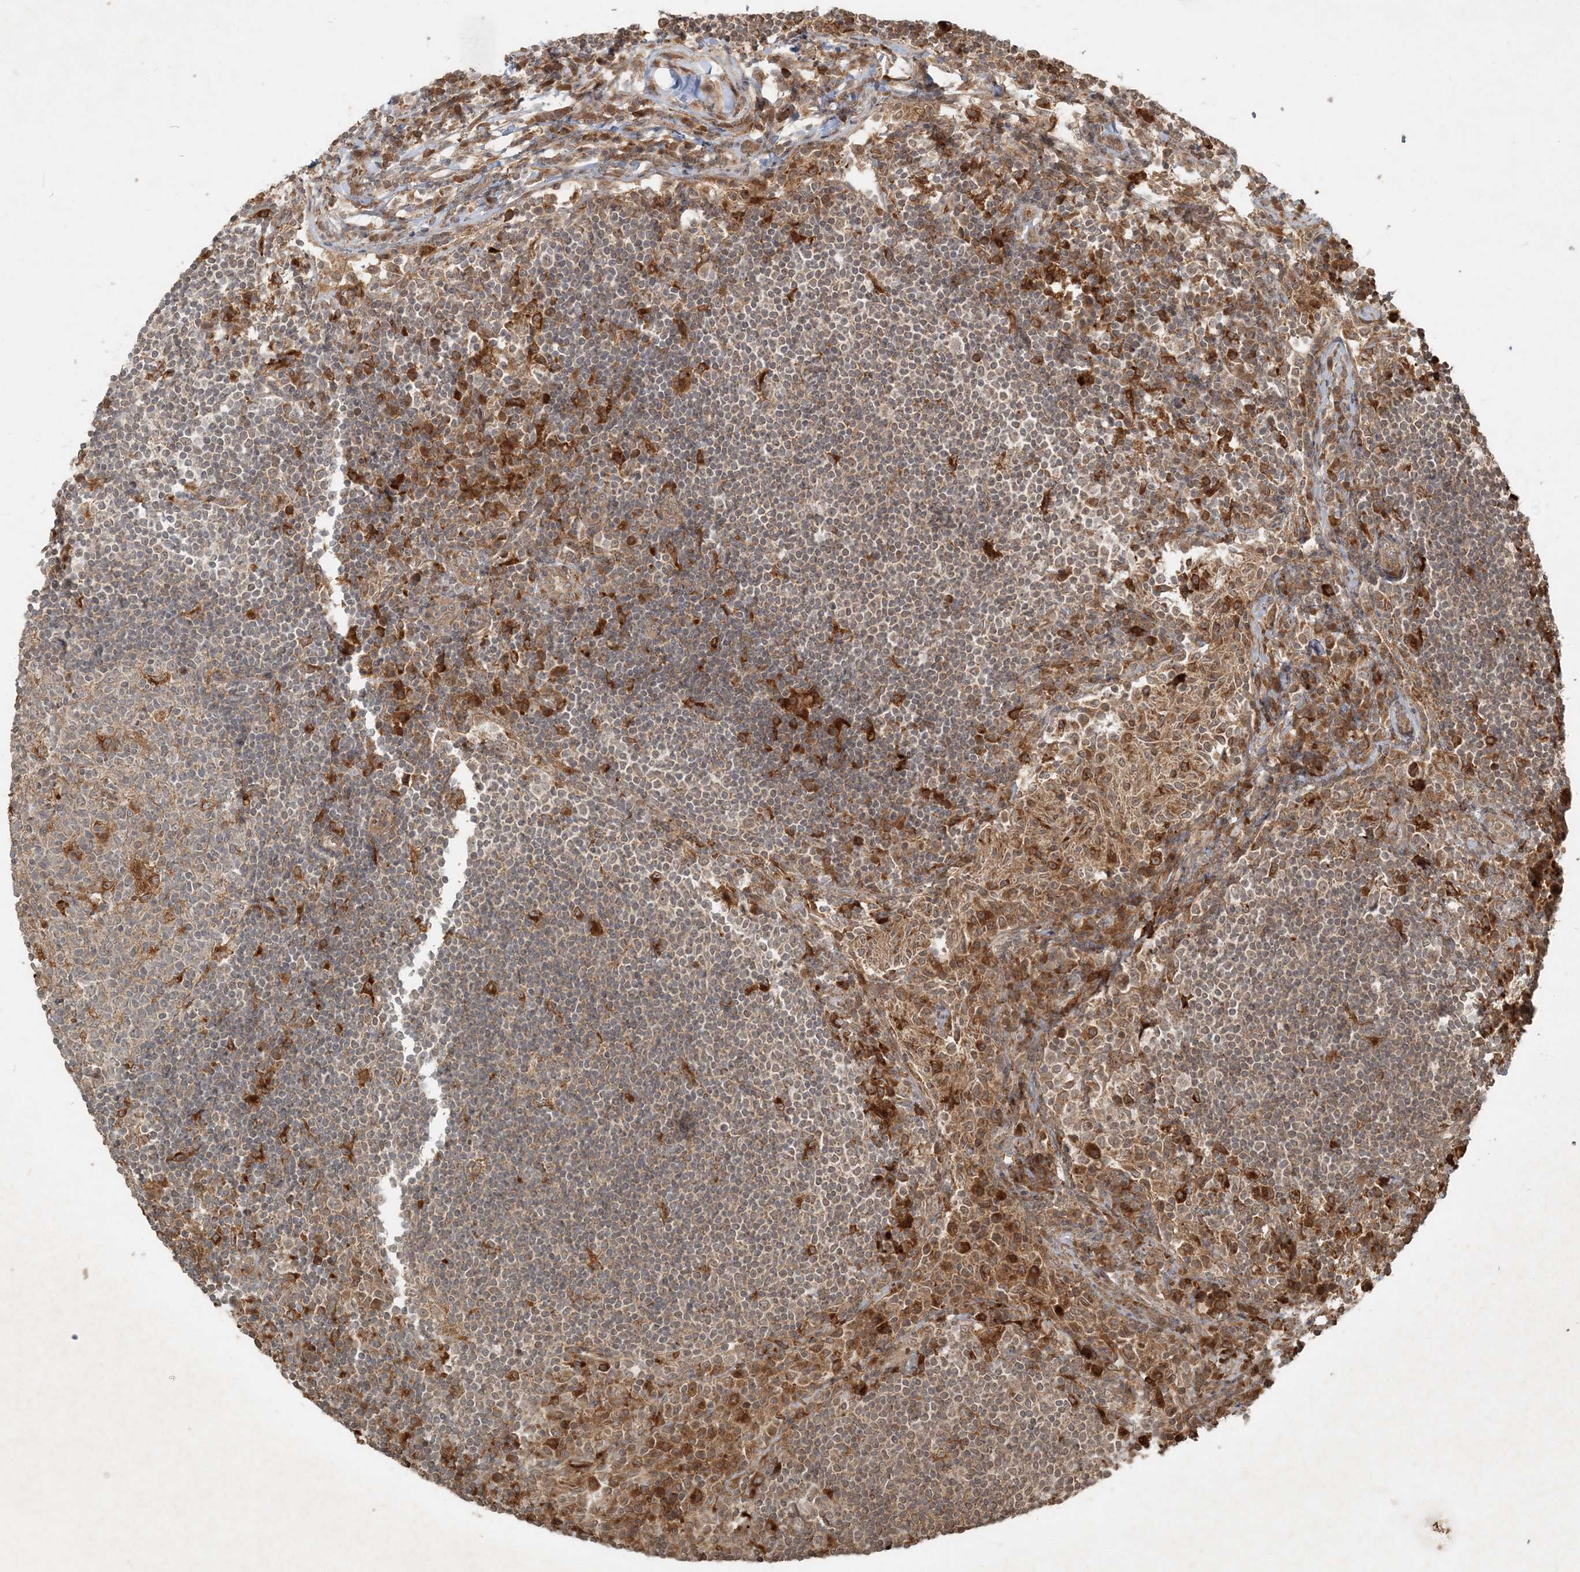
{"staining": {"intensity": "moderate", "quantity": "<25%", "location": "cytoplasmic/membranous"}, "tissue": "lymph node", "cell_type": "Germinal center cells", "image_type": "normal", "snomed": [{"axis": "morphology", "description": "Normal tissue, NOS"}, {"axis": "topography", "description": "Lymph node"}], "caption": "Lymph node was stained to show a protein in brown. There is low levels of moderate cytoplasmic/membranous staining in approximately <25% of germinal center cells. The protein of interest is shown in brown color, while the nuclei are stained blue.", "gene": "NARS1", "patient": {"sex": "female", "age": 53}}